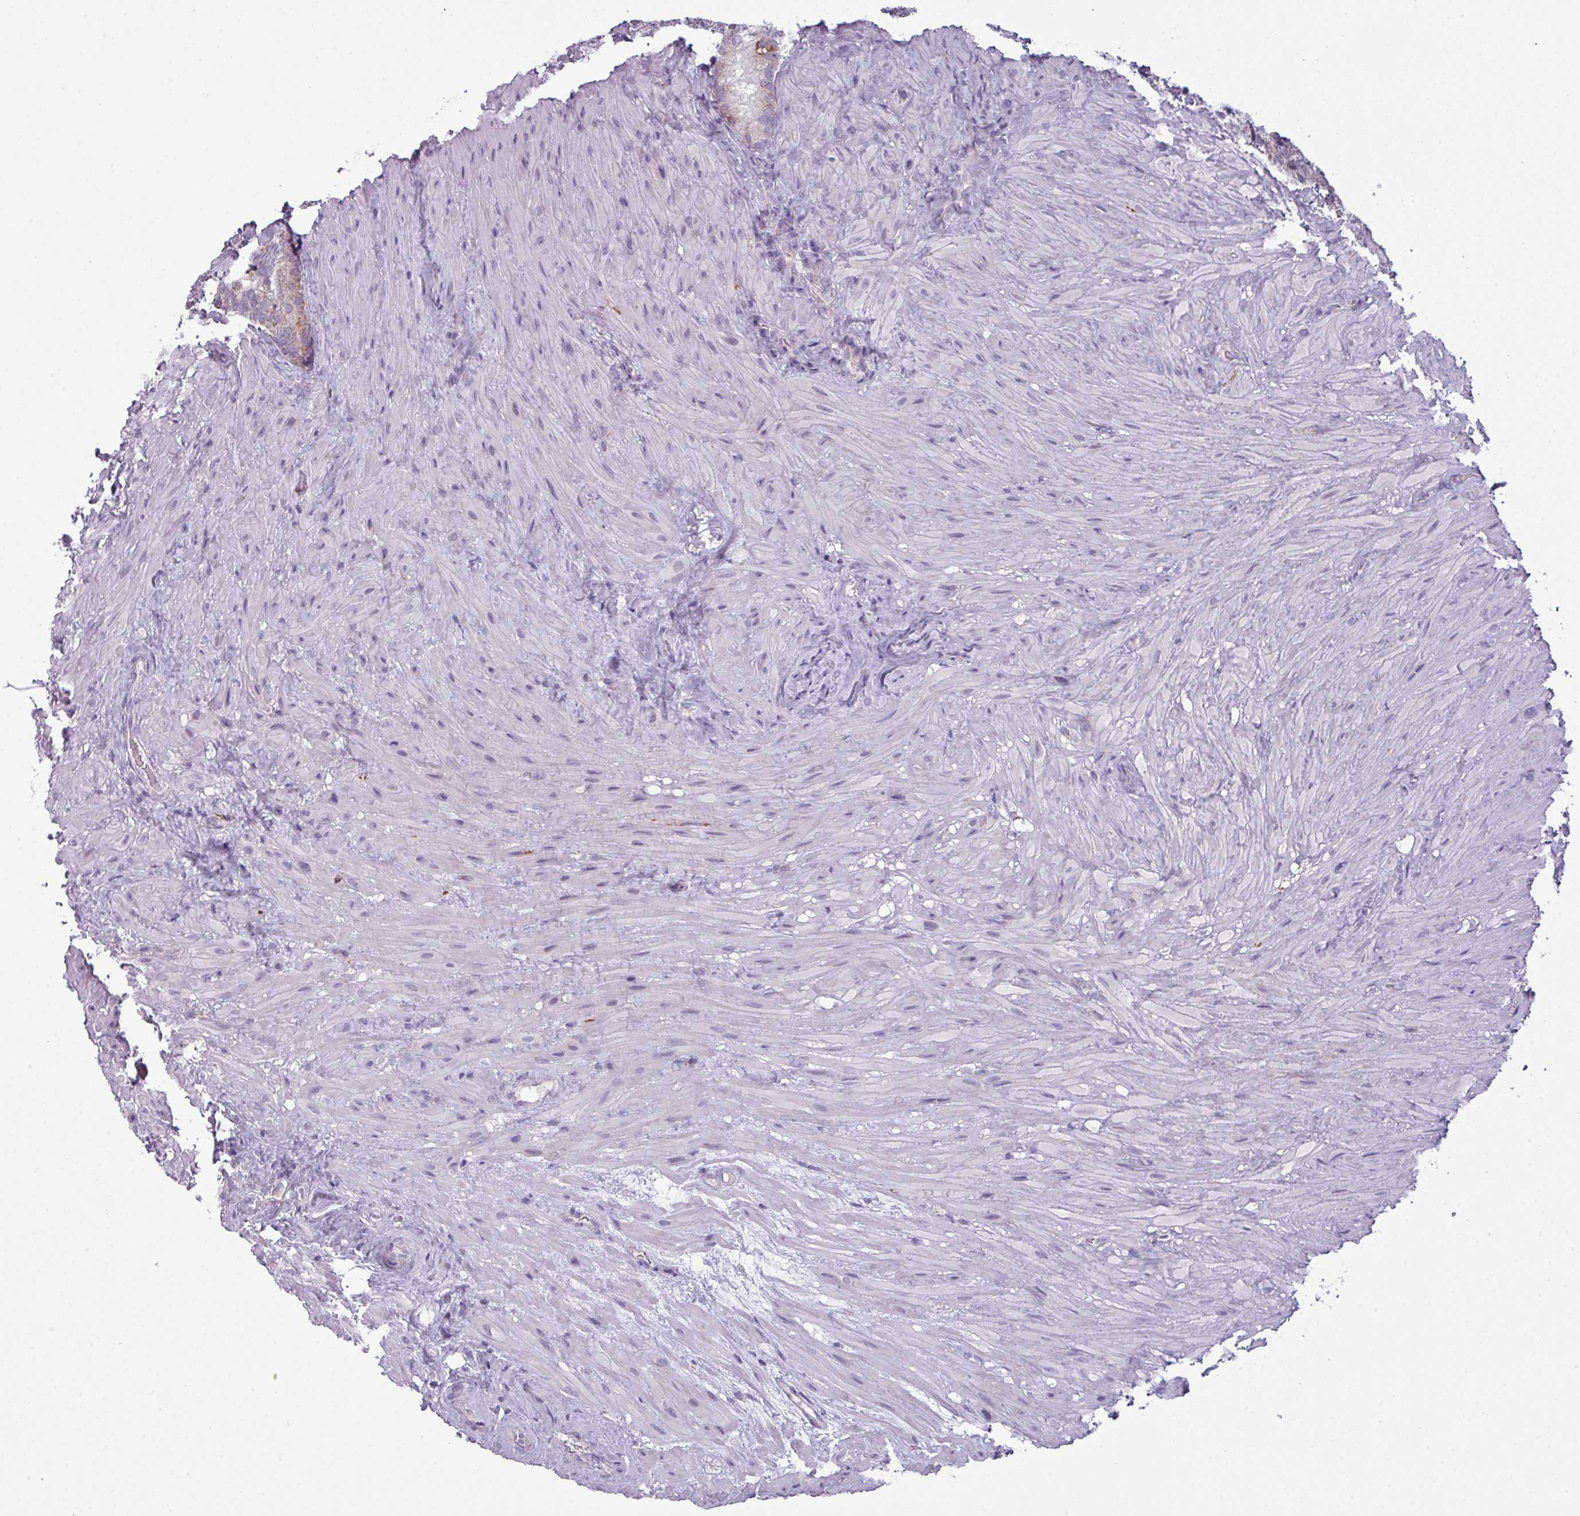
{"staining": {"intensity": "weak", "quantity": "<25%", "location": "cytoplasmic/membranous"}, "tissue": "seminal vesicle", "cell_type": "Glandular cells", "image_type": "normal", "snomed": [{"axis": "morphology", "description": "Normal tissue, NOS"}, {"axis": "topography", "description": "Seminal veicle"}], "caption": "A high-resolution image shows immunohistochemistry staining of benign seminal vesicle, which shows no significant staining in glandular cells. Nuclei are stained in blue.", "gene": "ZNF615", "patient": {"sex": "male", "age": 62}}